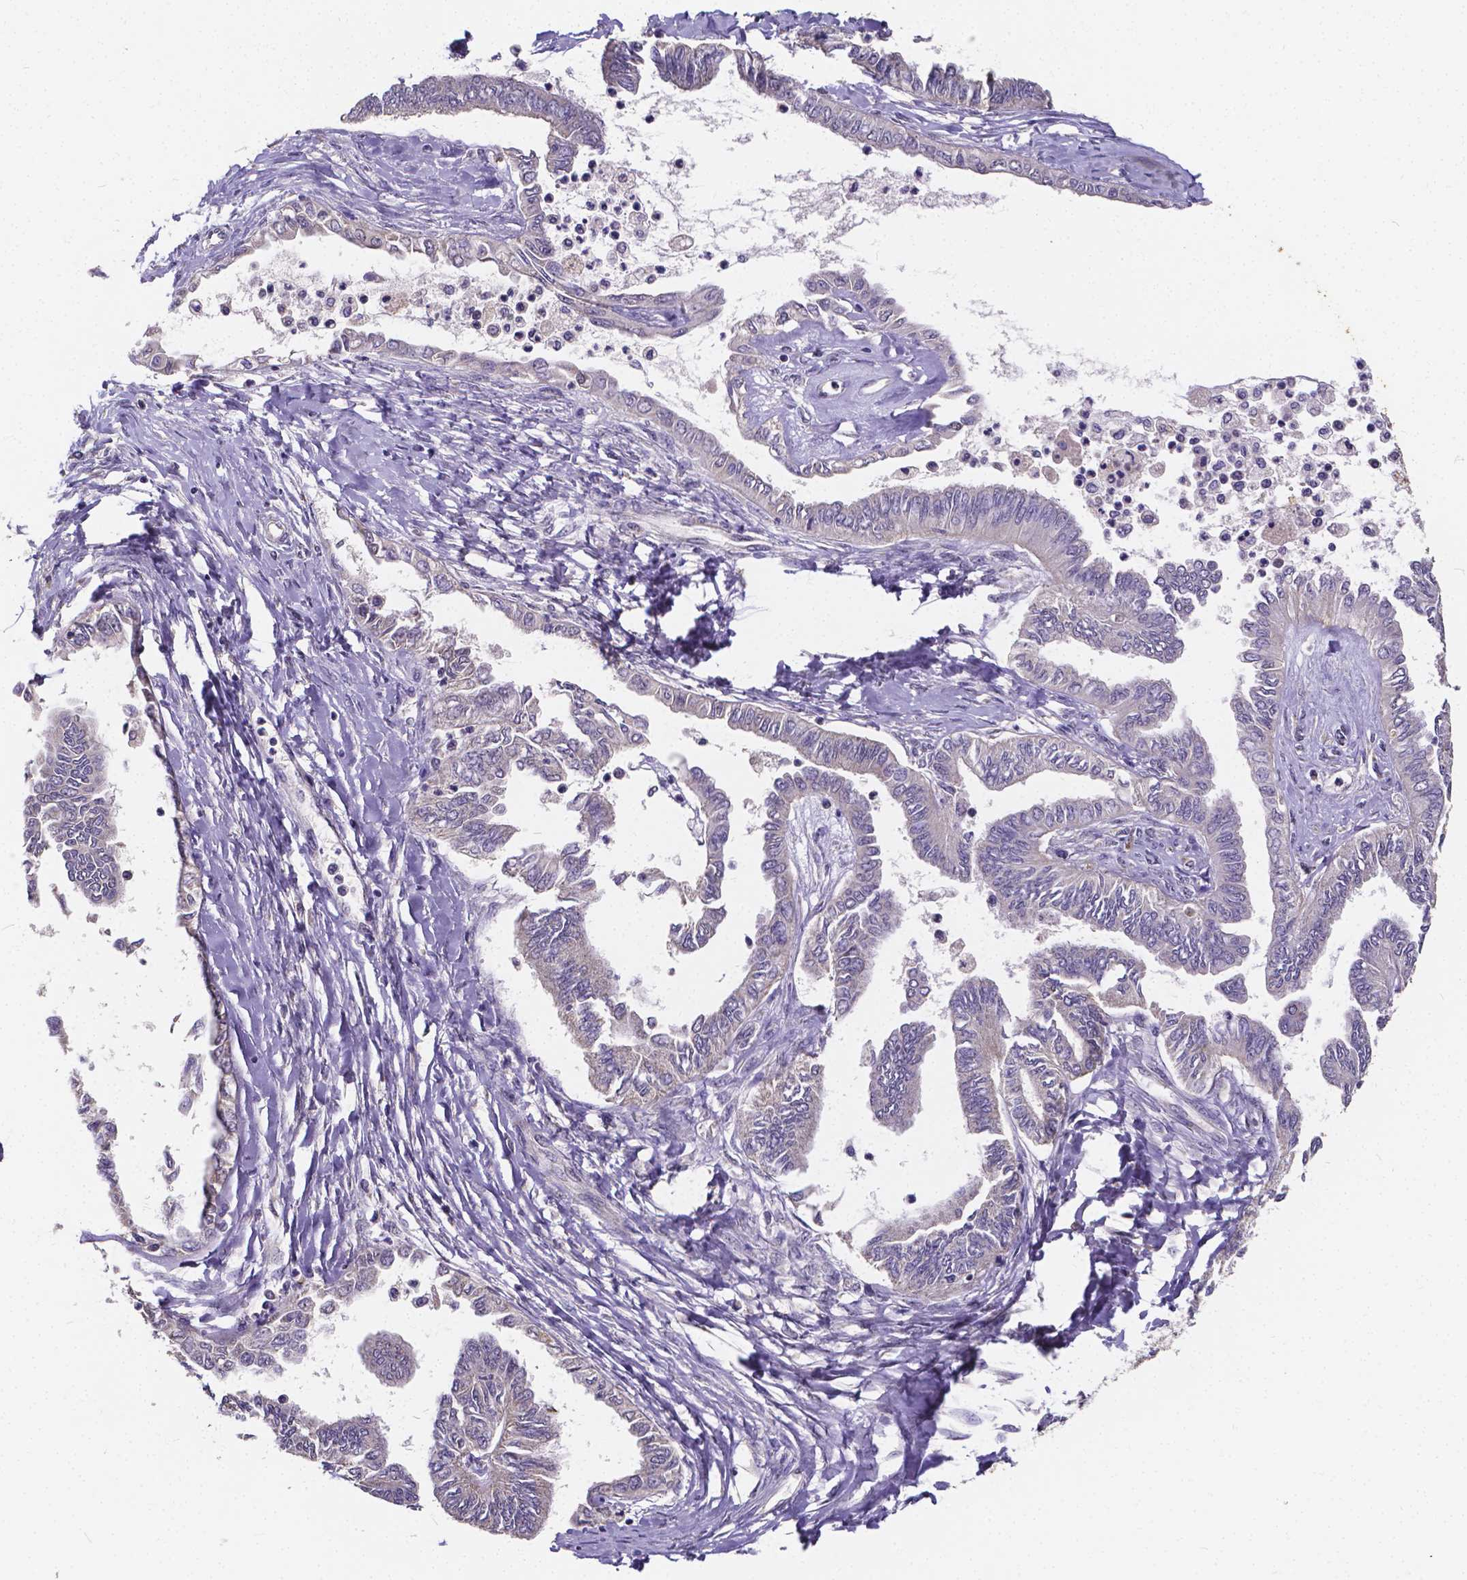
{"staining": {"intensity": "negative", "quantity": "none", "location": "none"}, "tissue": "ovarian cancer", "cell_type": "Tumor cells", "image_type": "cancer", "snomed": [{"axis": "morphology", "description": "Carcinoma, endometroid"}, {"axis": "topography", "description": "Ovary"}], "caption": "Immunohistochemical staining of human ovarian endometroid carcinoma displays no significant expression in tumor cells. The staining is performed using DAB brown chromogen with nuclei counter-stained in using hematoxylin.", "gene": "CTNNA2", "patient": {"sex": "female", "age": 70}}